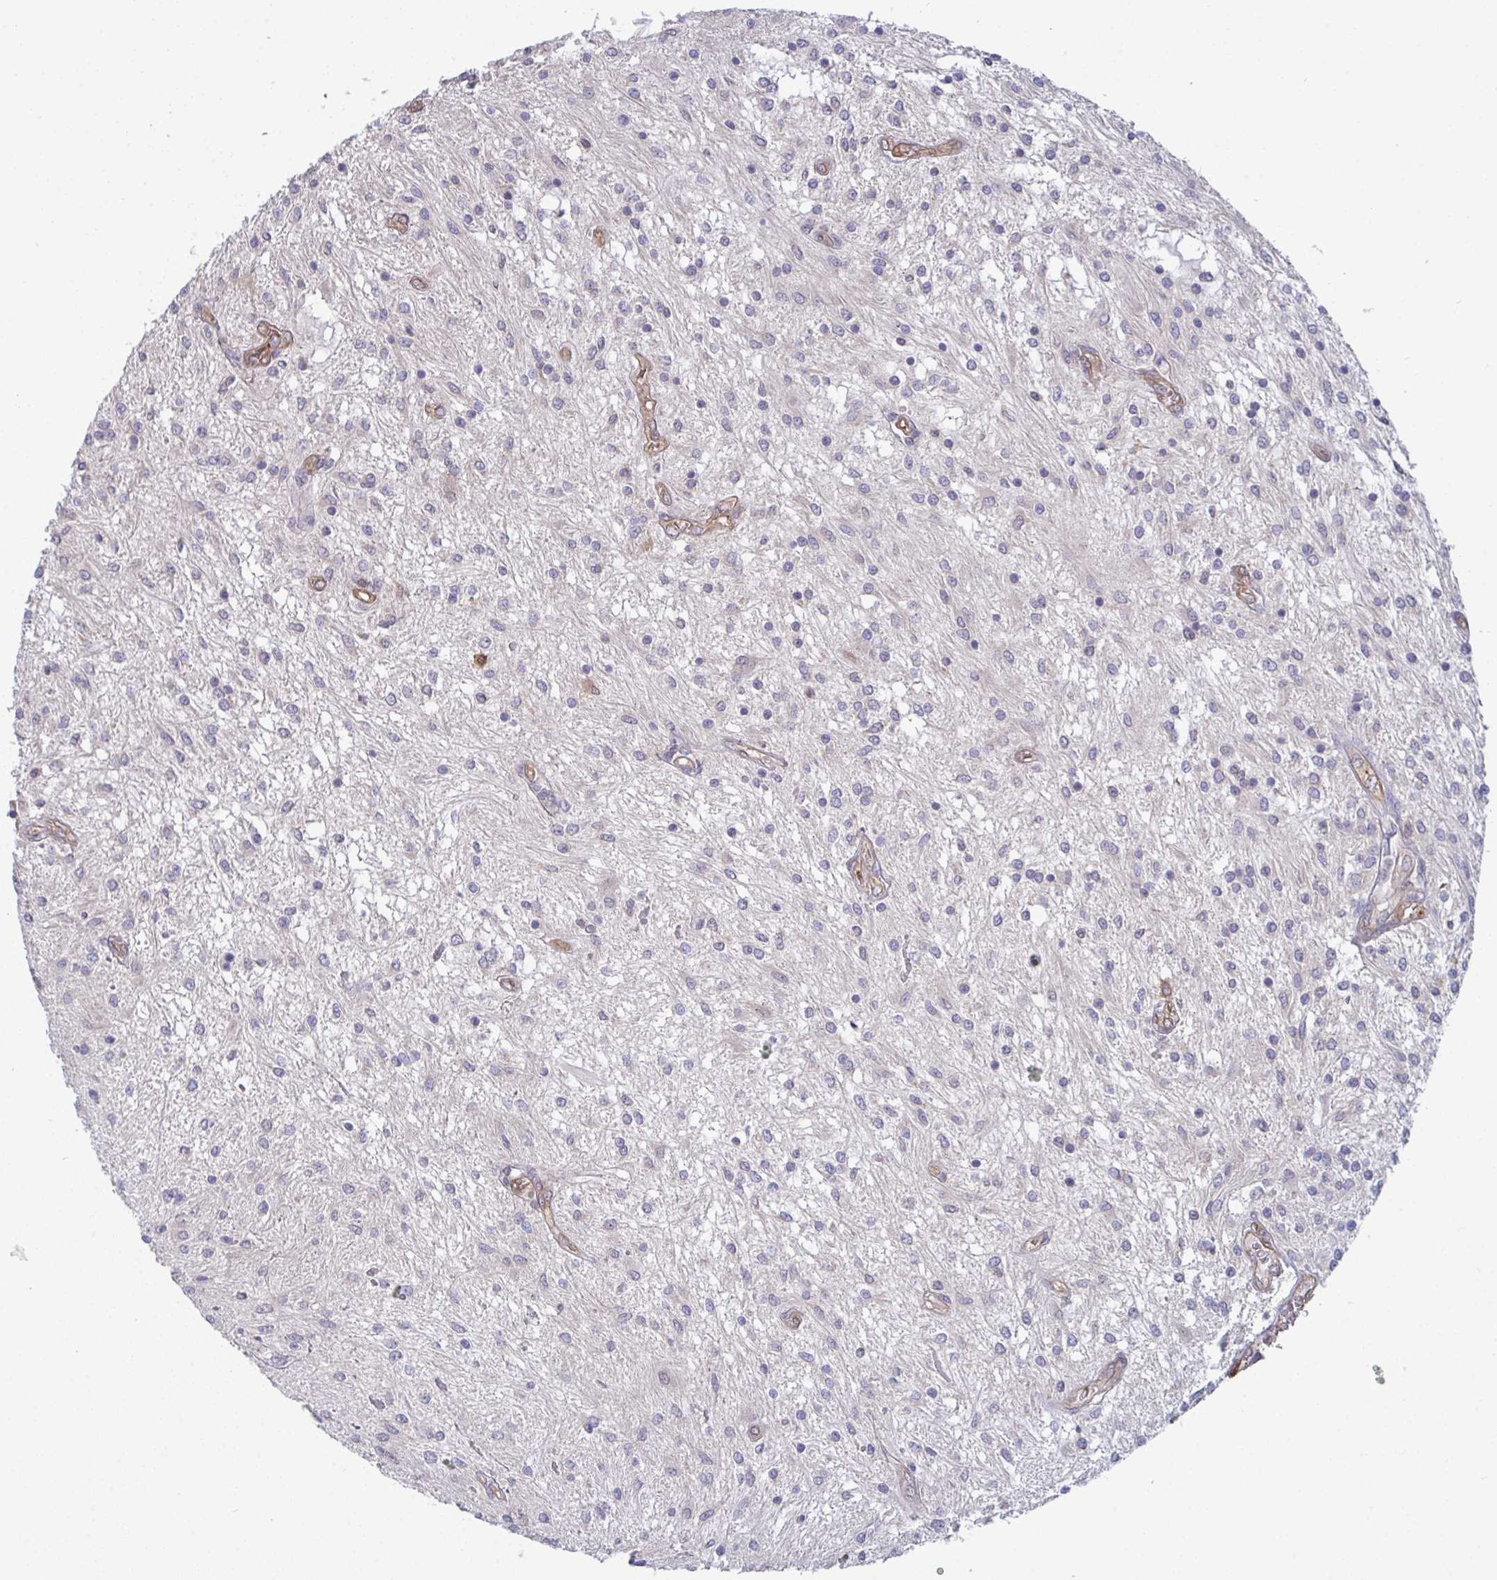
{"staining": {"intensity": "negative", "quantity": "none", "location": "none"}, "tissue": "glioma", "cell_type": "Tumor cells", "image_type": "cancer", "snomed": [{"axis": "morphology", "description": "Glioma, malignant, Low grade"}, {"axis": "topography", "description": "Cerebellum"}], "caption": "There is no significant staining in tumor cells of low-grade glioma (malignant). Nuclei are stained in blue.", "gene": "ISCU", "patient": {"sex": "female", "age": 14}}